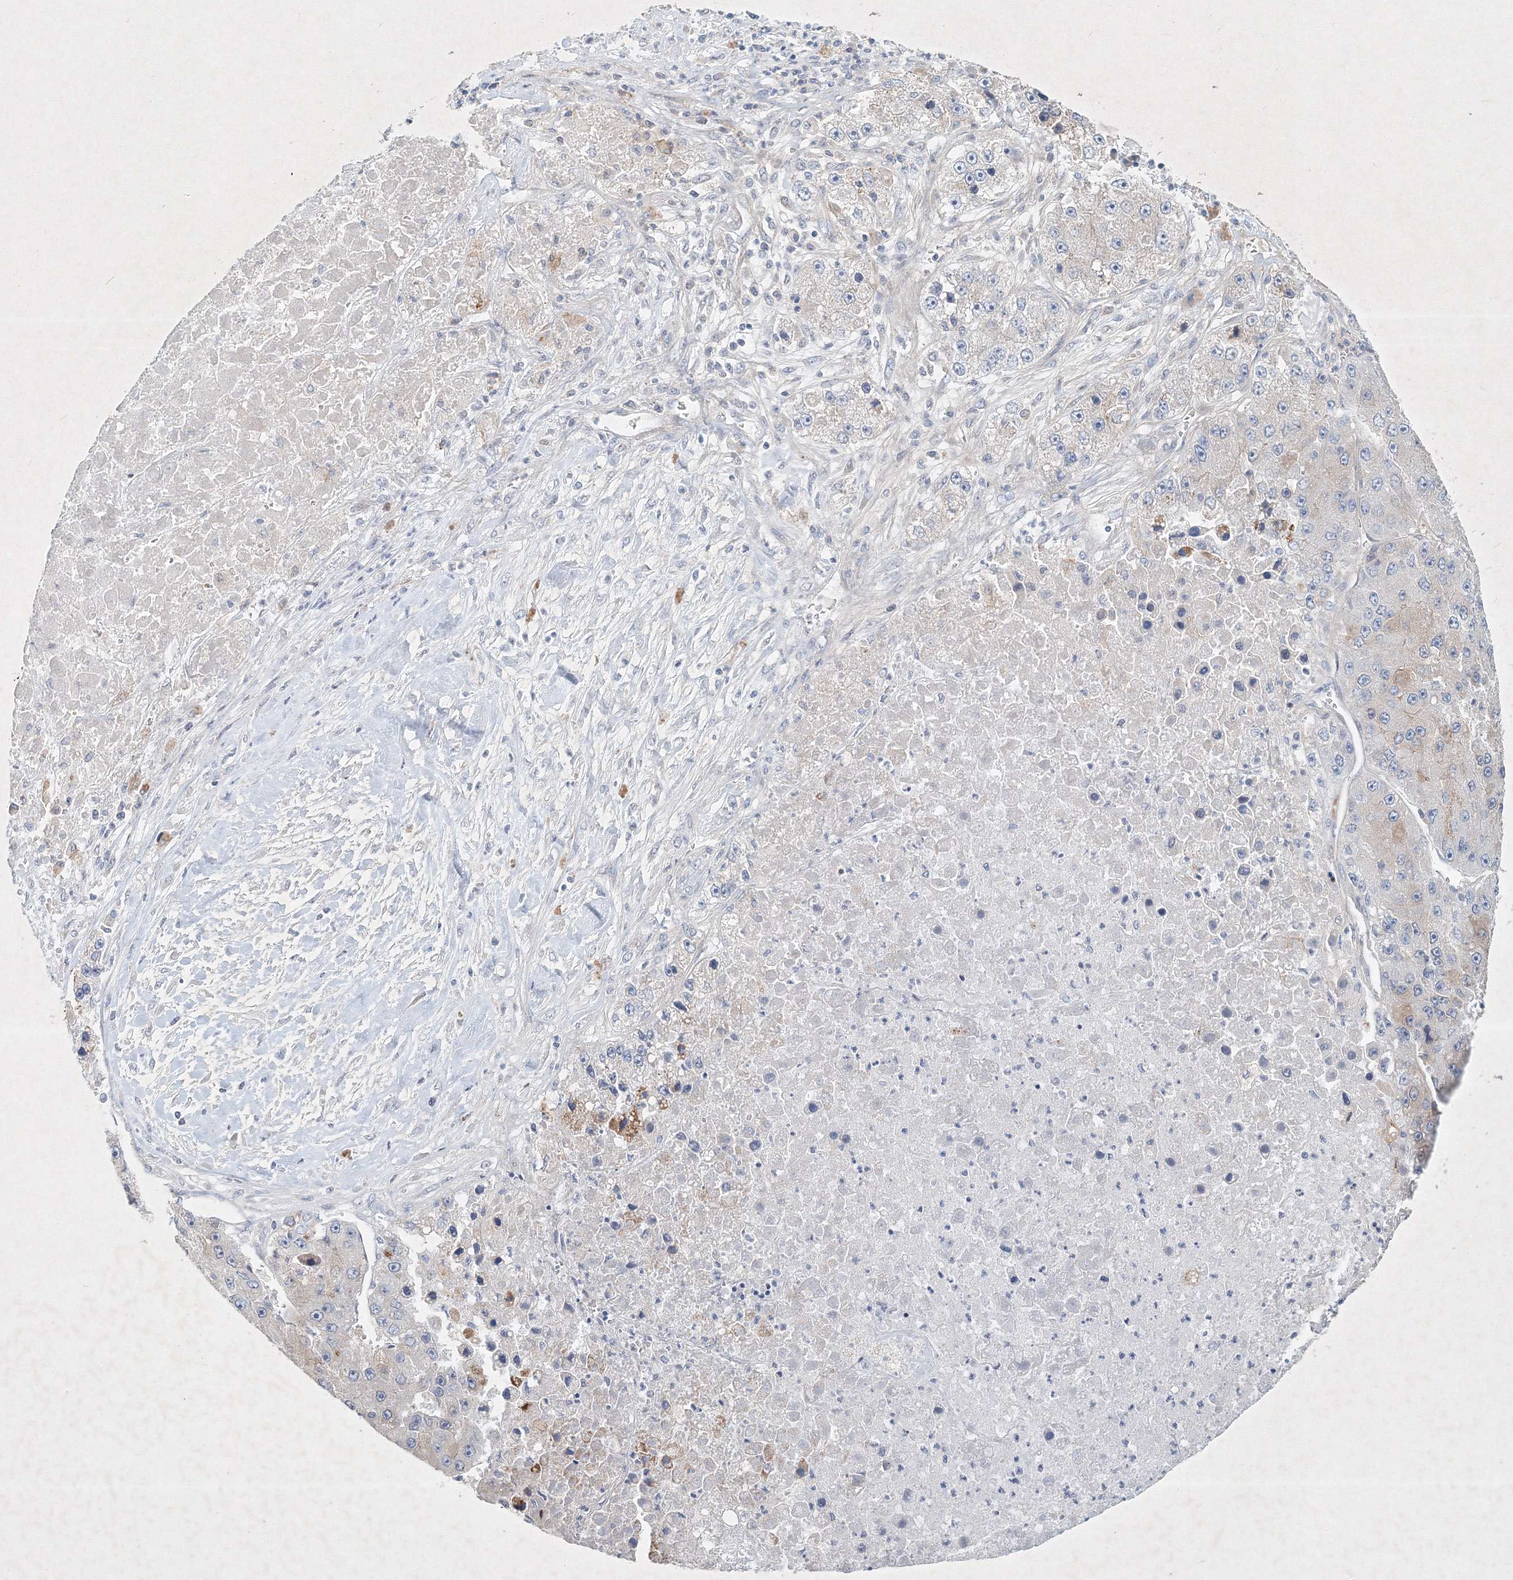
{"staining": {"intensity": "negative", "quantity": "none", "location": "none"}, "tissue": "liver cancer", "cell_type": "Tumor cells", "image_type": "cancer", "snomed": [{"axis": "morphology", "description": "Carcinoma, Hepatocellular, NOS"}, {"axis": "topography", "description": "Liver"}], "caption": "Protein analysis of liver cancer shows no significant staining in tumor cells.", "gene": "CXXC4", "patient": {"sex": "female", "age": 73}}